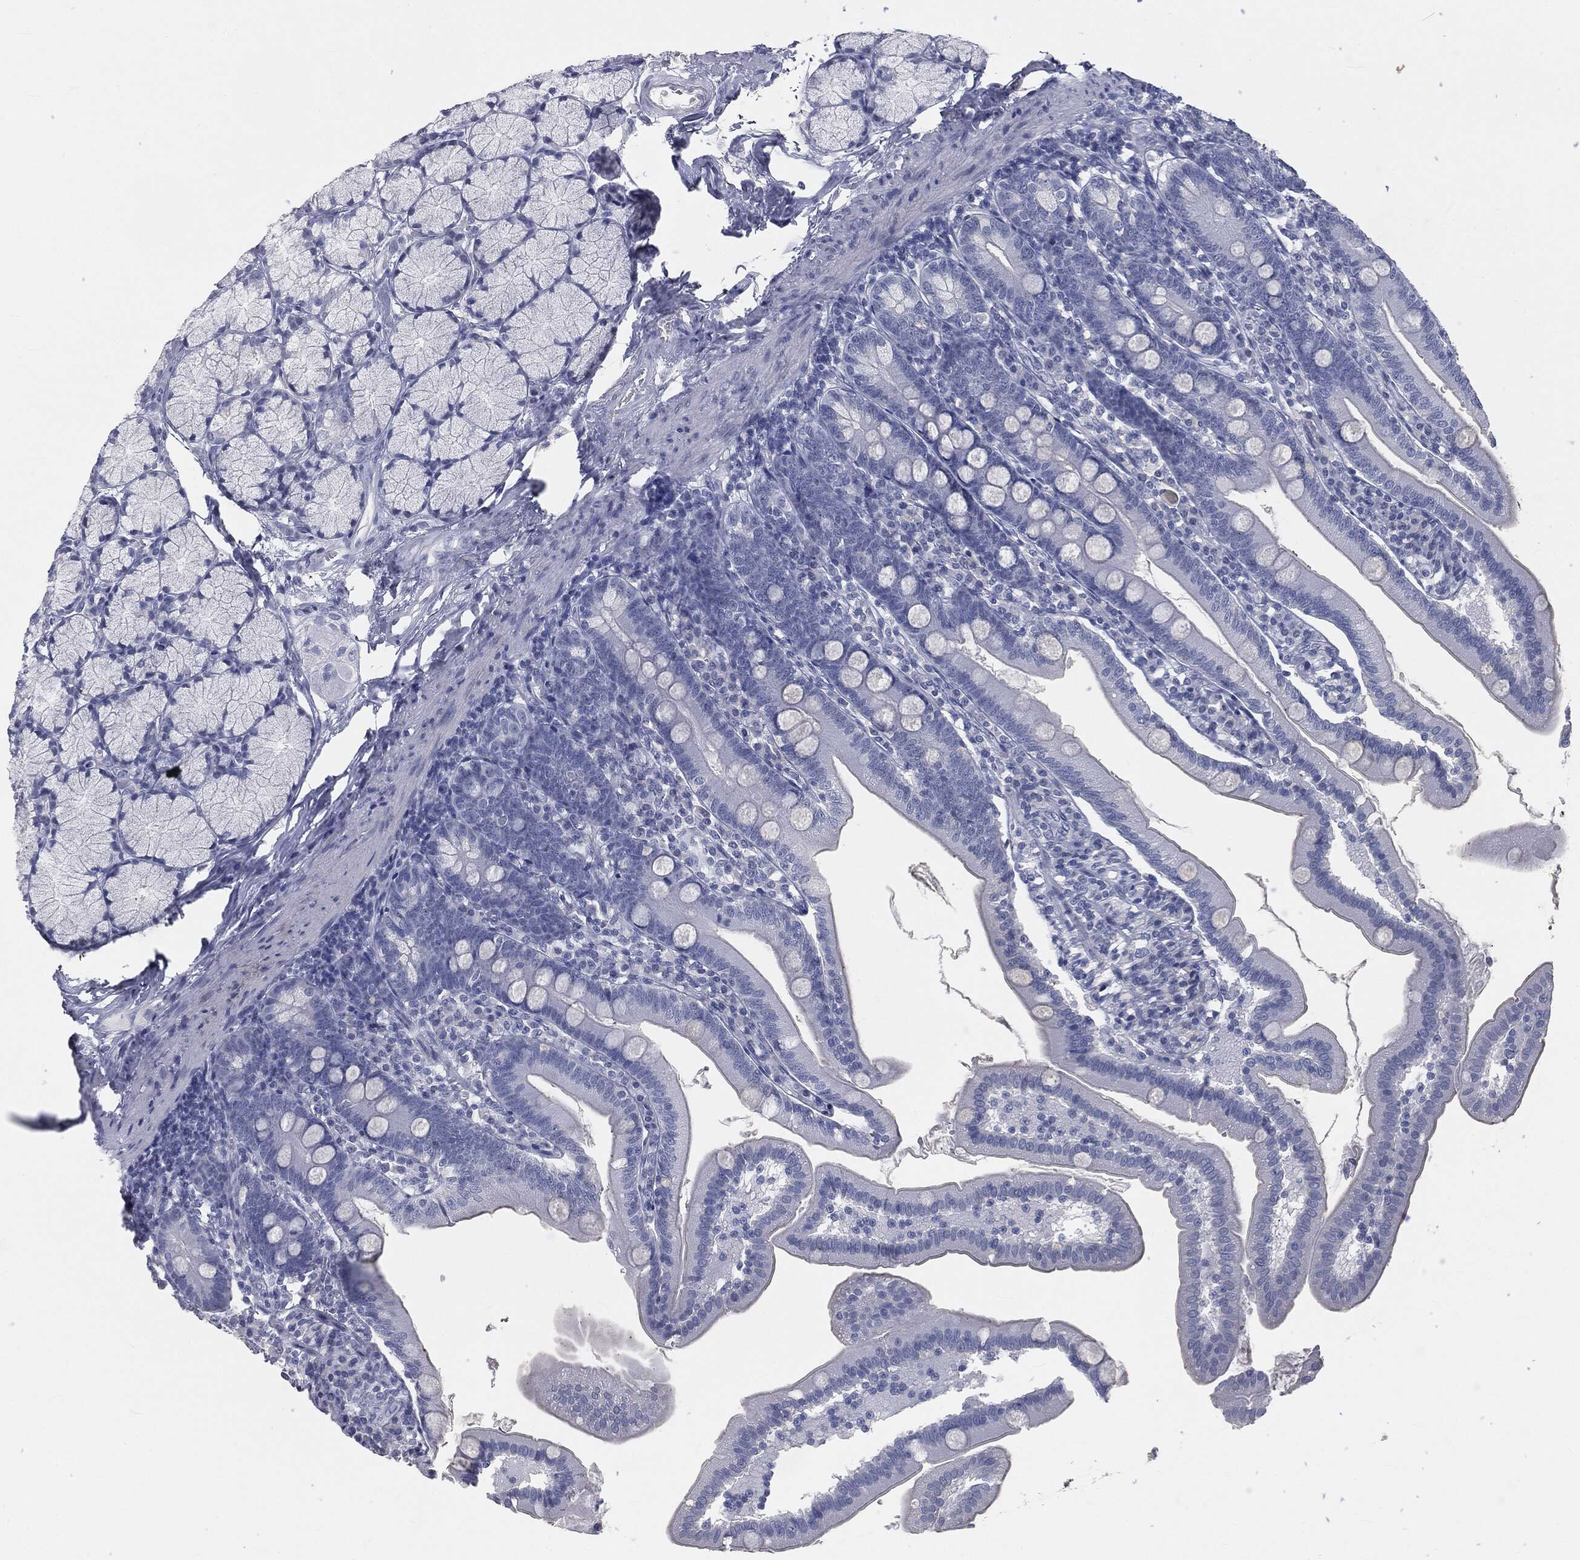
{"staining": {"intensity": "negative", "quantity": "none", "location": "none"}, "tissue": "duodenum", "cell_type": "Glandular cells", "image_type": "normal", "snomed": [{"axis": "morphology", "description": "Normal tissue, NOS"}, {"axis": "topography", "description": "Duodenum"}], "caption": "This is an immunohistochemistry (IHC) image of benign human duodenum. There is no positivity in glandular cells.", "gene": "PRAME", "patient": {"sex": "female", "age": 67}}